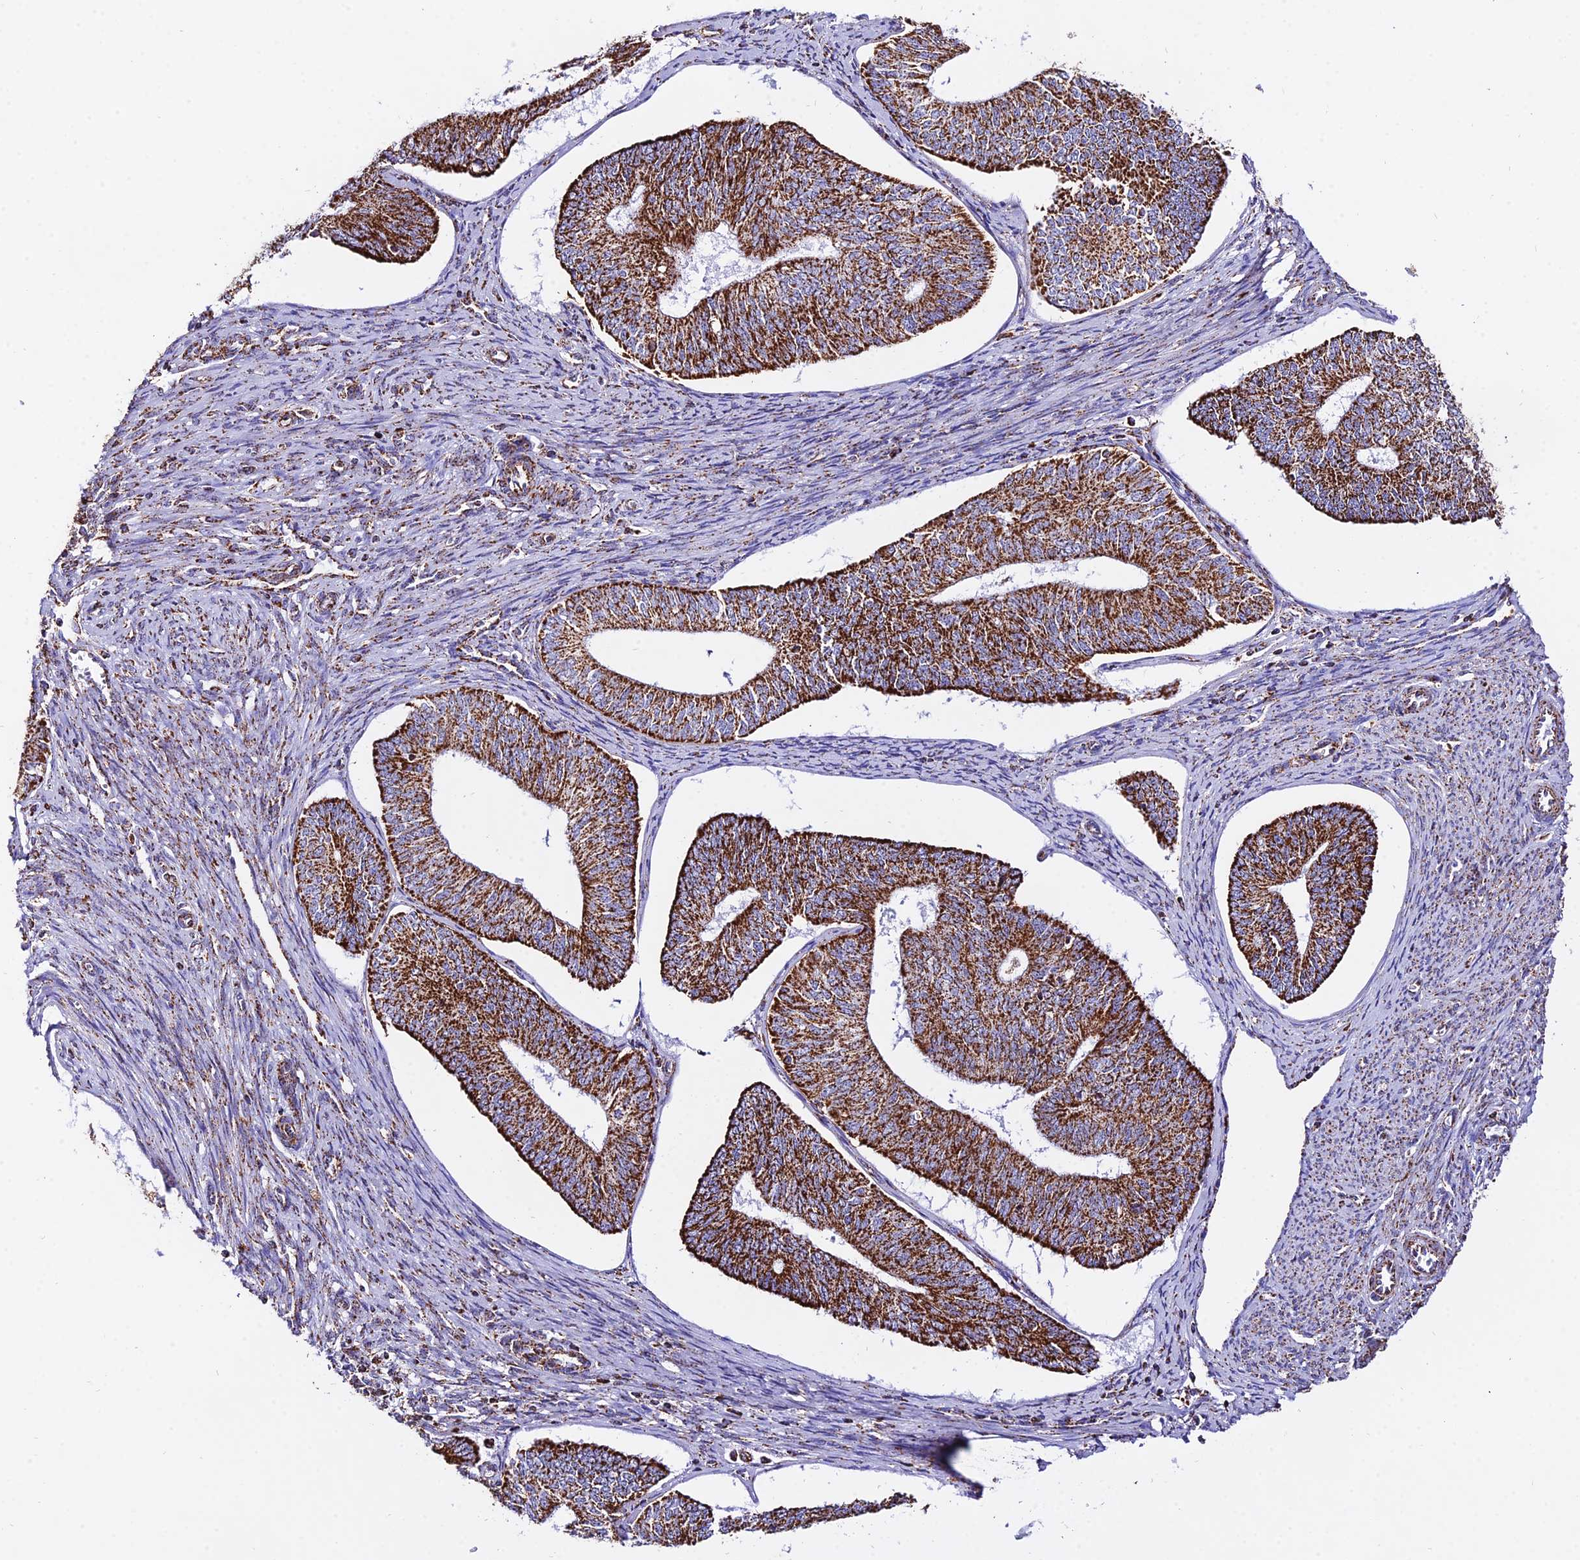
{"staining": {"intensity": "strong", "quantity": ">75%", "location": "cytoplasmic/membranous"}, "tissue": "endometrial cancer", "cell_type": "Tumor cells", "image_type": "cancer", "snomed": [{"axis": "morphology", "description": "Adenocarcinoma, NOS"}, {"axis": "topography", "description": "Endometrium"}], "caption": "Immunohistochemical staining of endometrial cancer (adenocarcinoma) demonstrates high levels of strong cytoplasmic/membranous protein positivity in approximately >75% of tumor cells.", "gene": "ATP5PD", "patient": {"sex": "female", "age": 68}}